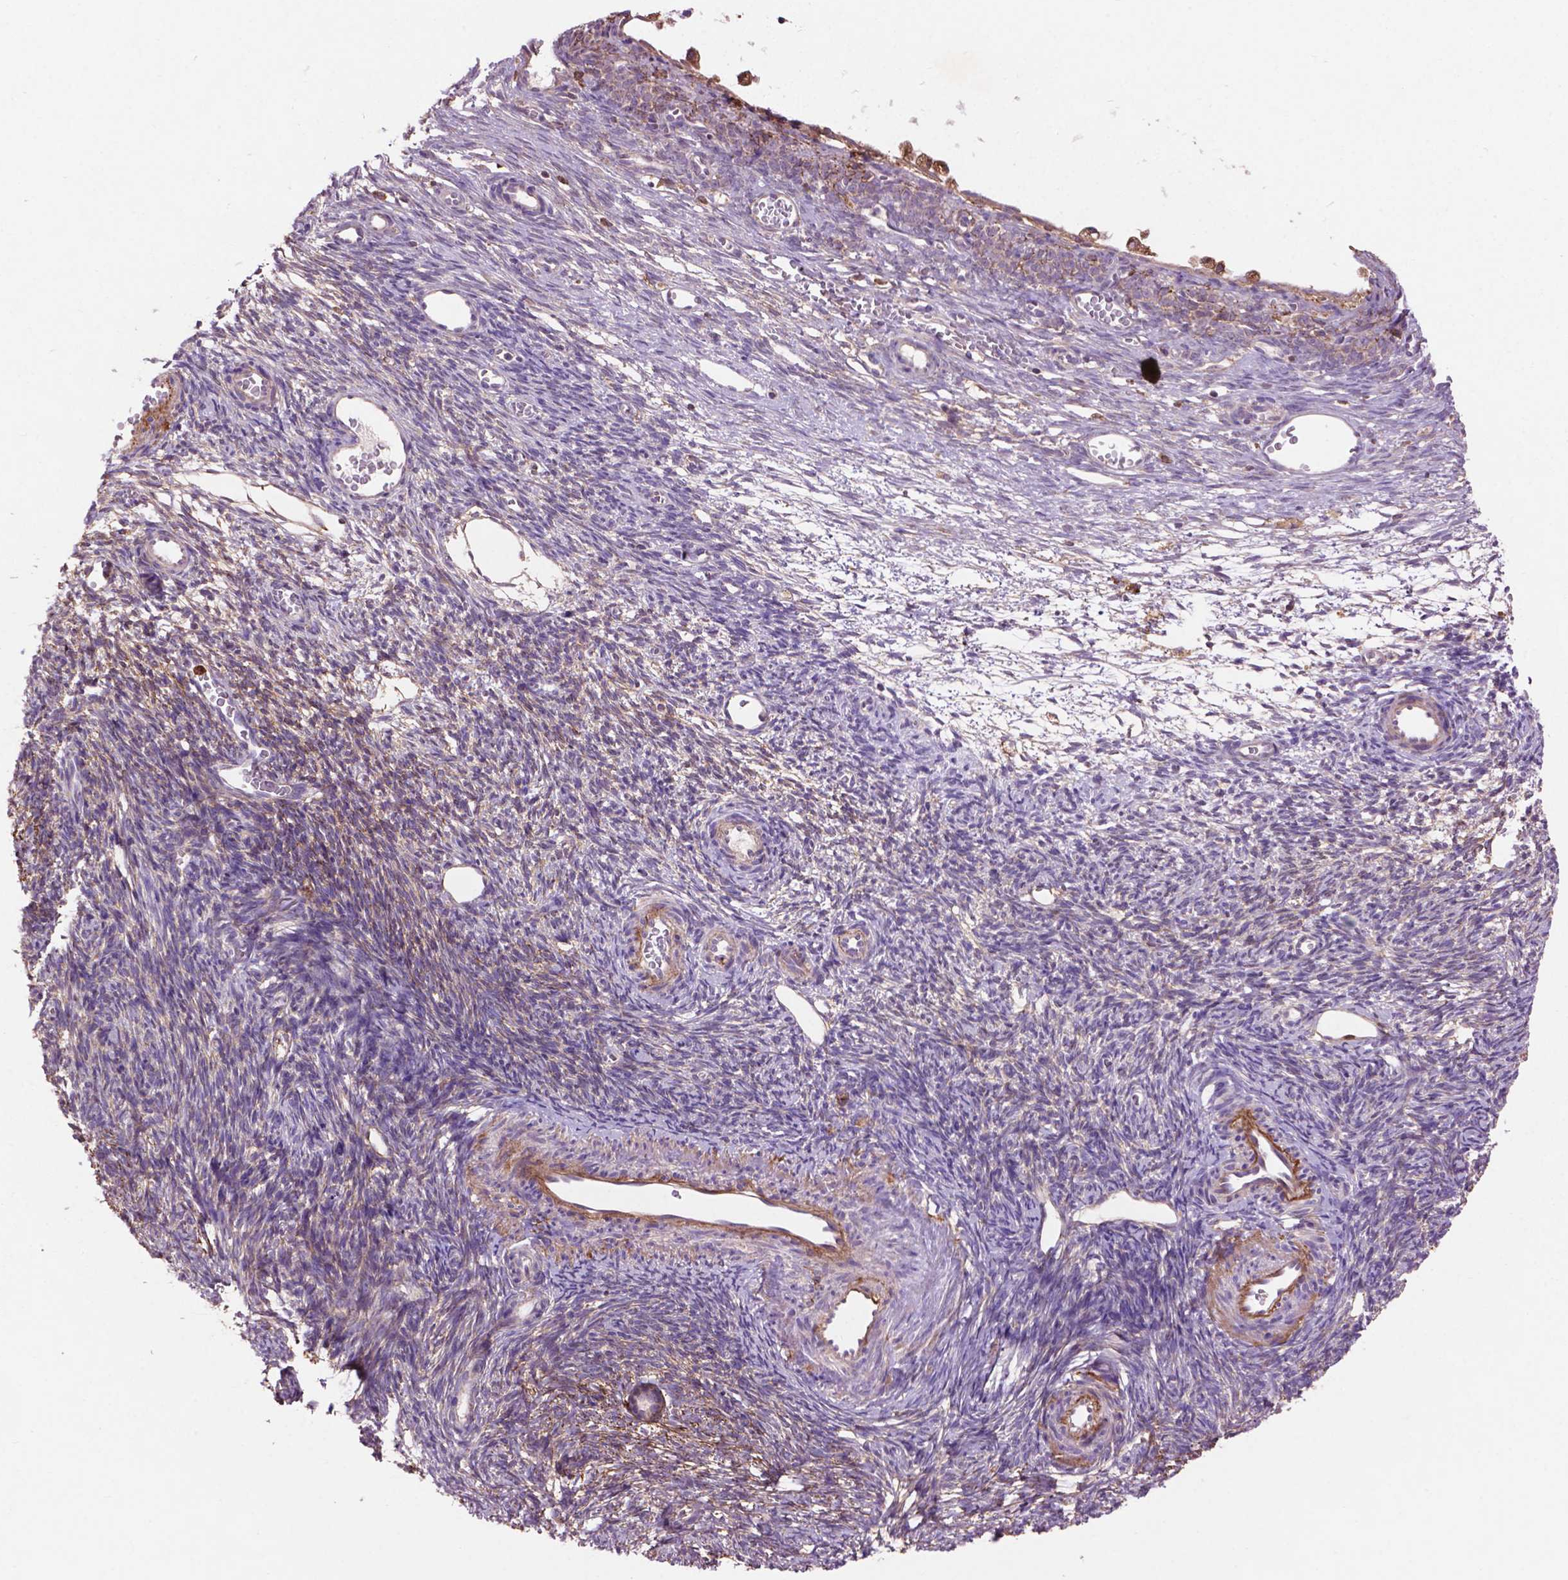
{"staining": {"intensity": "negative", "quantity": "none", "location": "none"}, "tissue": "ovary", "cell_type": "Follicle cells", "image_type": "normal", "snomed": [{"axis": "morphology", "description": "Normal tissue, NOS"}, {"axis": "topography", "description": "Ovary"}], "caption": "Ovary stained for a protein using IHC displays no positivity follicle cells.", "gene": "LRRC3C", "patient": {"sex": "female", "age": 34}}